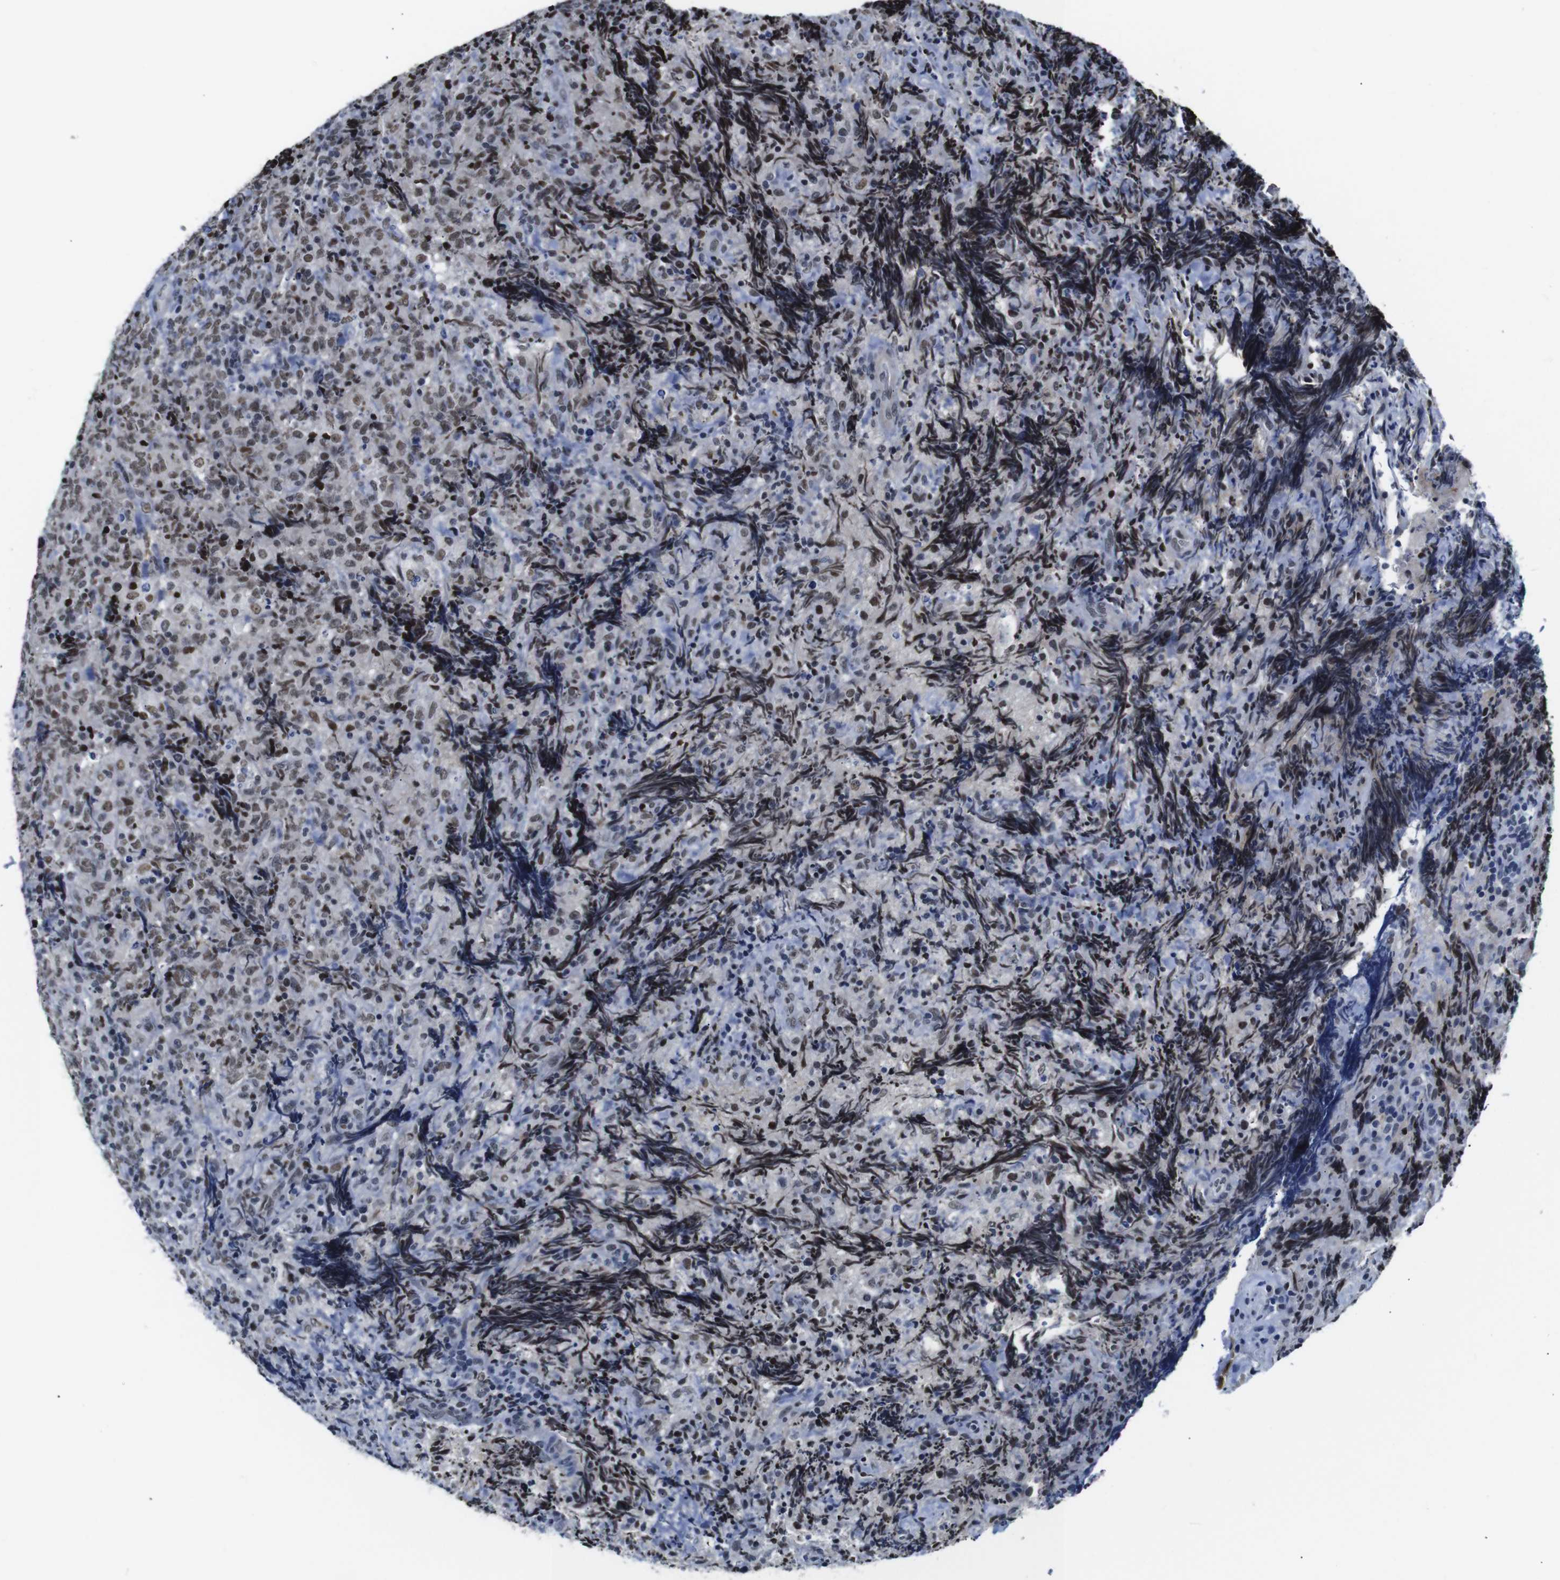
{"staining": {"intensity": "moderate", "quantity": ">75%", "location": "nuclear"}, "tissue": "lymphoma", "cell_type": "Tumor cells", "image_type": "cancer", "snomed": [{"axis": "morphology", "description": "Malignant lymphoma, non-Hodgkin's type, High grade"}, {"axis": "topography", "description": "Tonsil"}], "caption": "Moderate nuclear positivity is present in about >75% of tumor cells in lymphoma.", "gene": "ILDR2", "patient": {"sex": "female", "age": 36}}